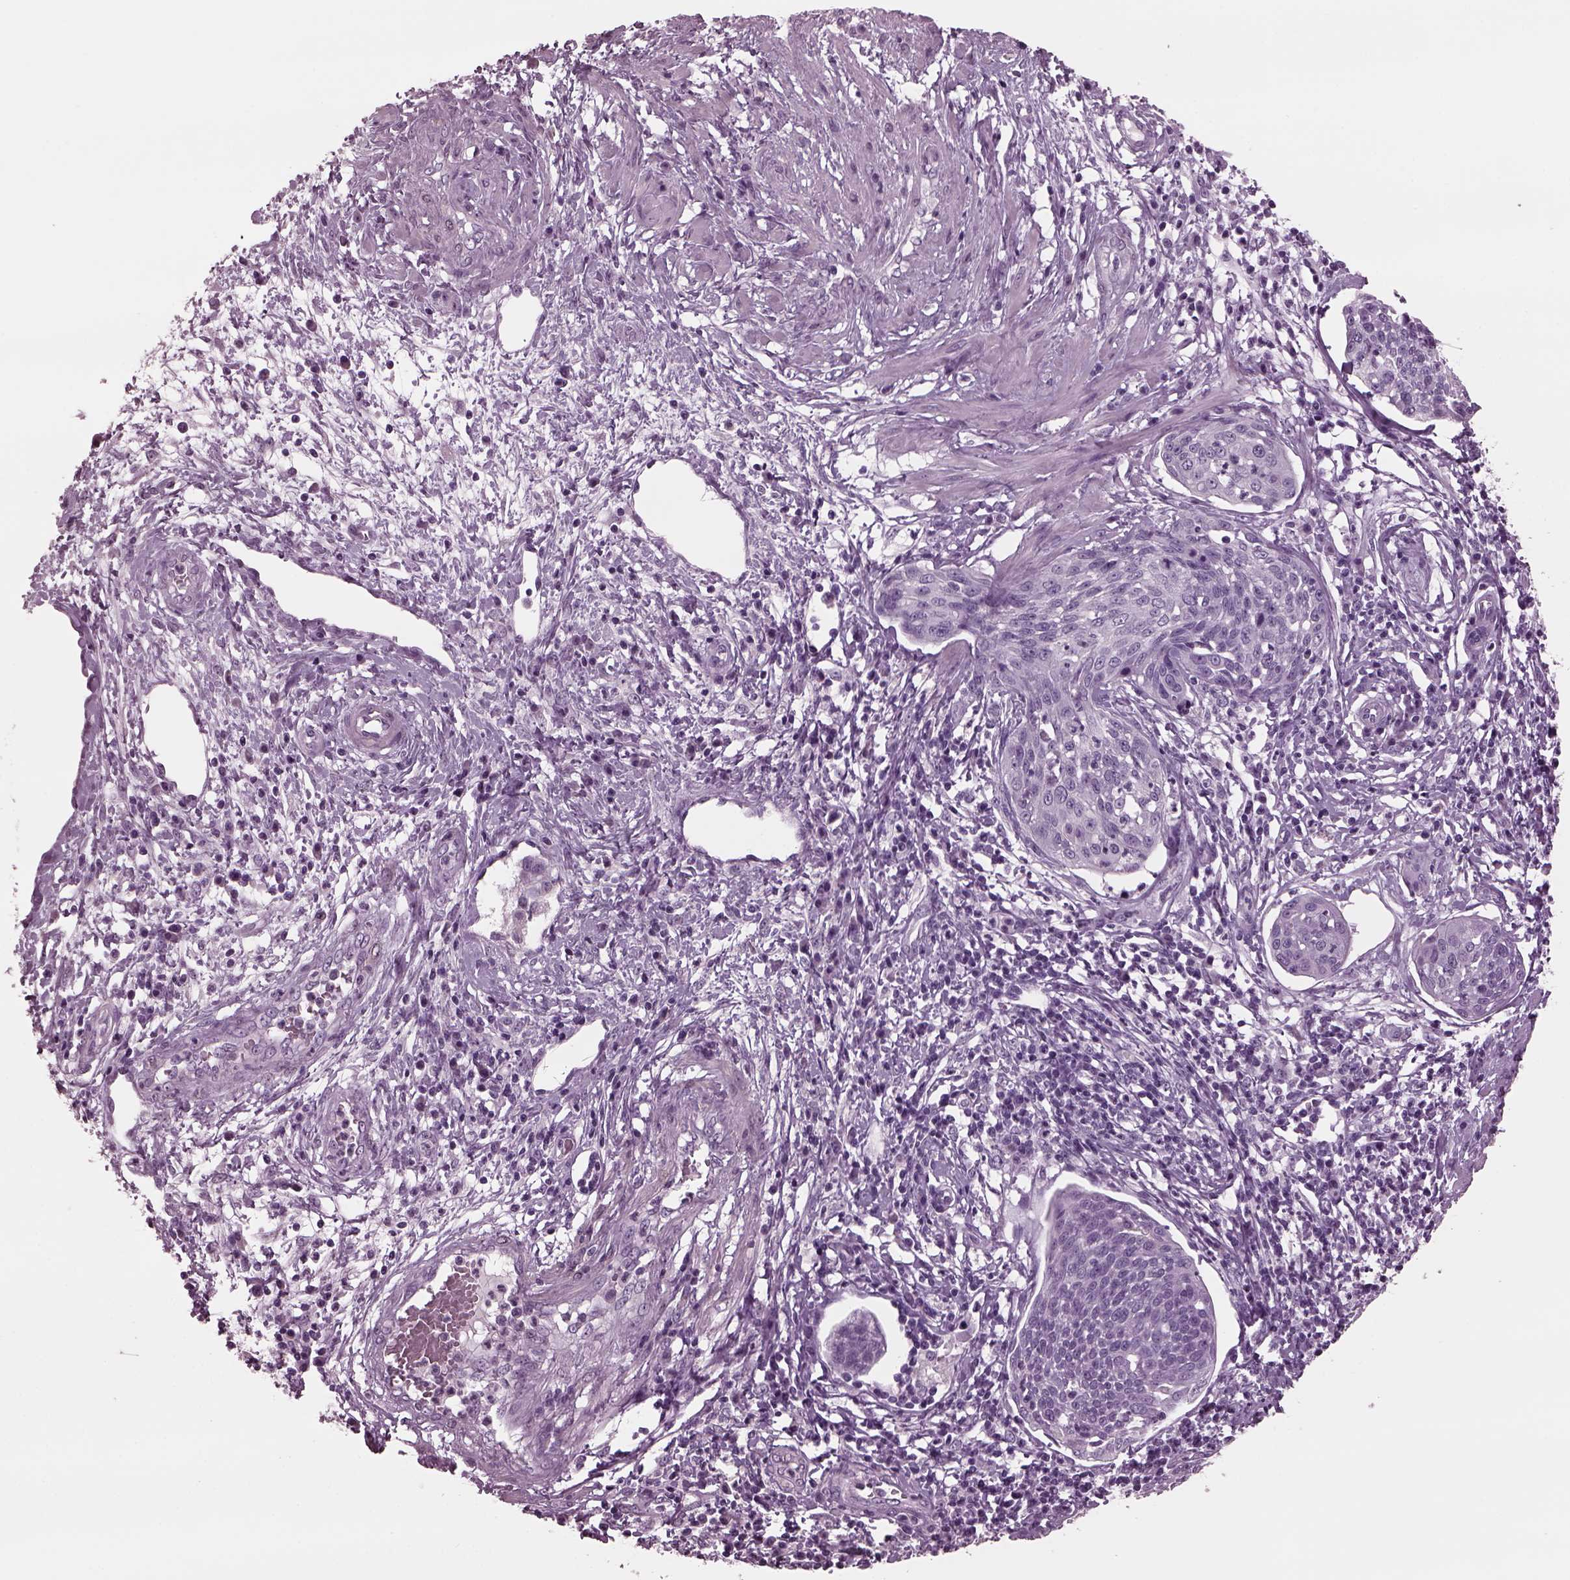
{"staining": {"intensity": "negative", "quantity": "none", "location": "none"}, "tissue": "cervical cancer", "cell_type": "Tumor cells", "image_type": "cancer", "snomed": [{"axis": "morphology", "description": "Squamous cell carcinoma, NOS"}, {"axis": "topography", "description": "Cervix"}], "caption": "This is a photomicrograph of immunohistochemistry staining of cervical cancer (squamous cell carcinoma), which shows no staining in tumor cells.", "gene": "TPPP2", "patient": {"sex": "female", "age": 34}}